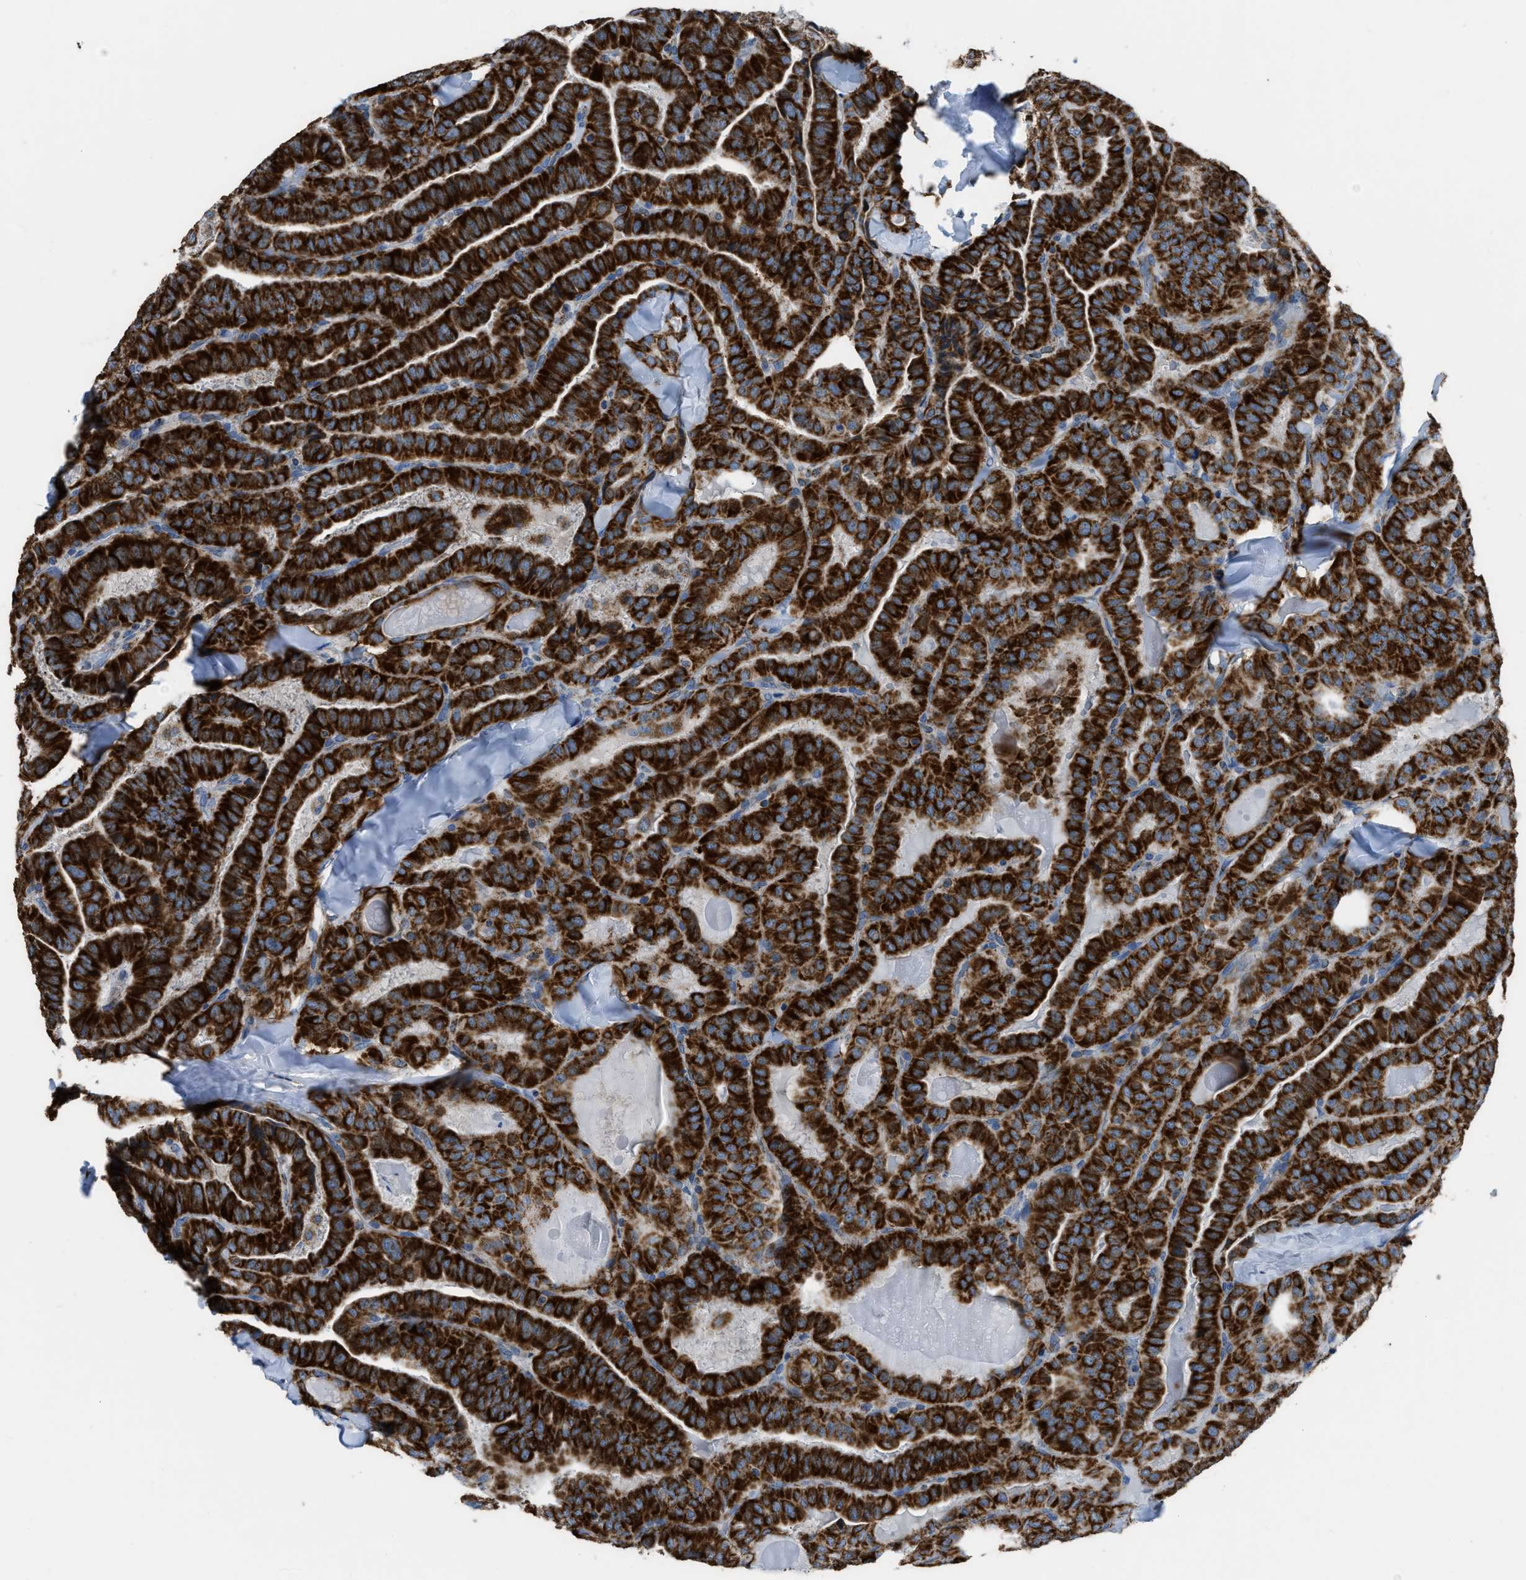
{"staining": {"intensity": "strong", "quantity": ">75%", "location": "cytoplasmic/membranous"}, "tissue": "thyroid cancer", "cell_type": "Tumor cells", "image_type": "cancer", "snomed": [{"axis": "morphology", "description": "Papillary adenocarcinoma, NOS"}, {"axis": "topography", "description": "Thyroid gland"}], "caption": "A photomicrograph showing strong cytoplasmic/membranous staining in about >75% of tumor cells in thyroid cancer (papillary adenocarcinoma), as visualized by brown immunohistochemical staining.", "gene": "ETFB", "patient": {"sex": "male", "age": 77}}